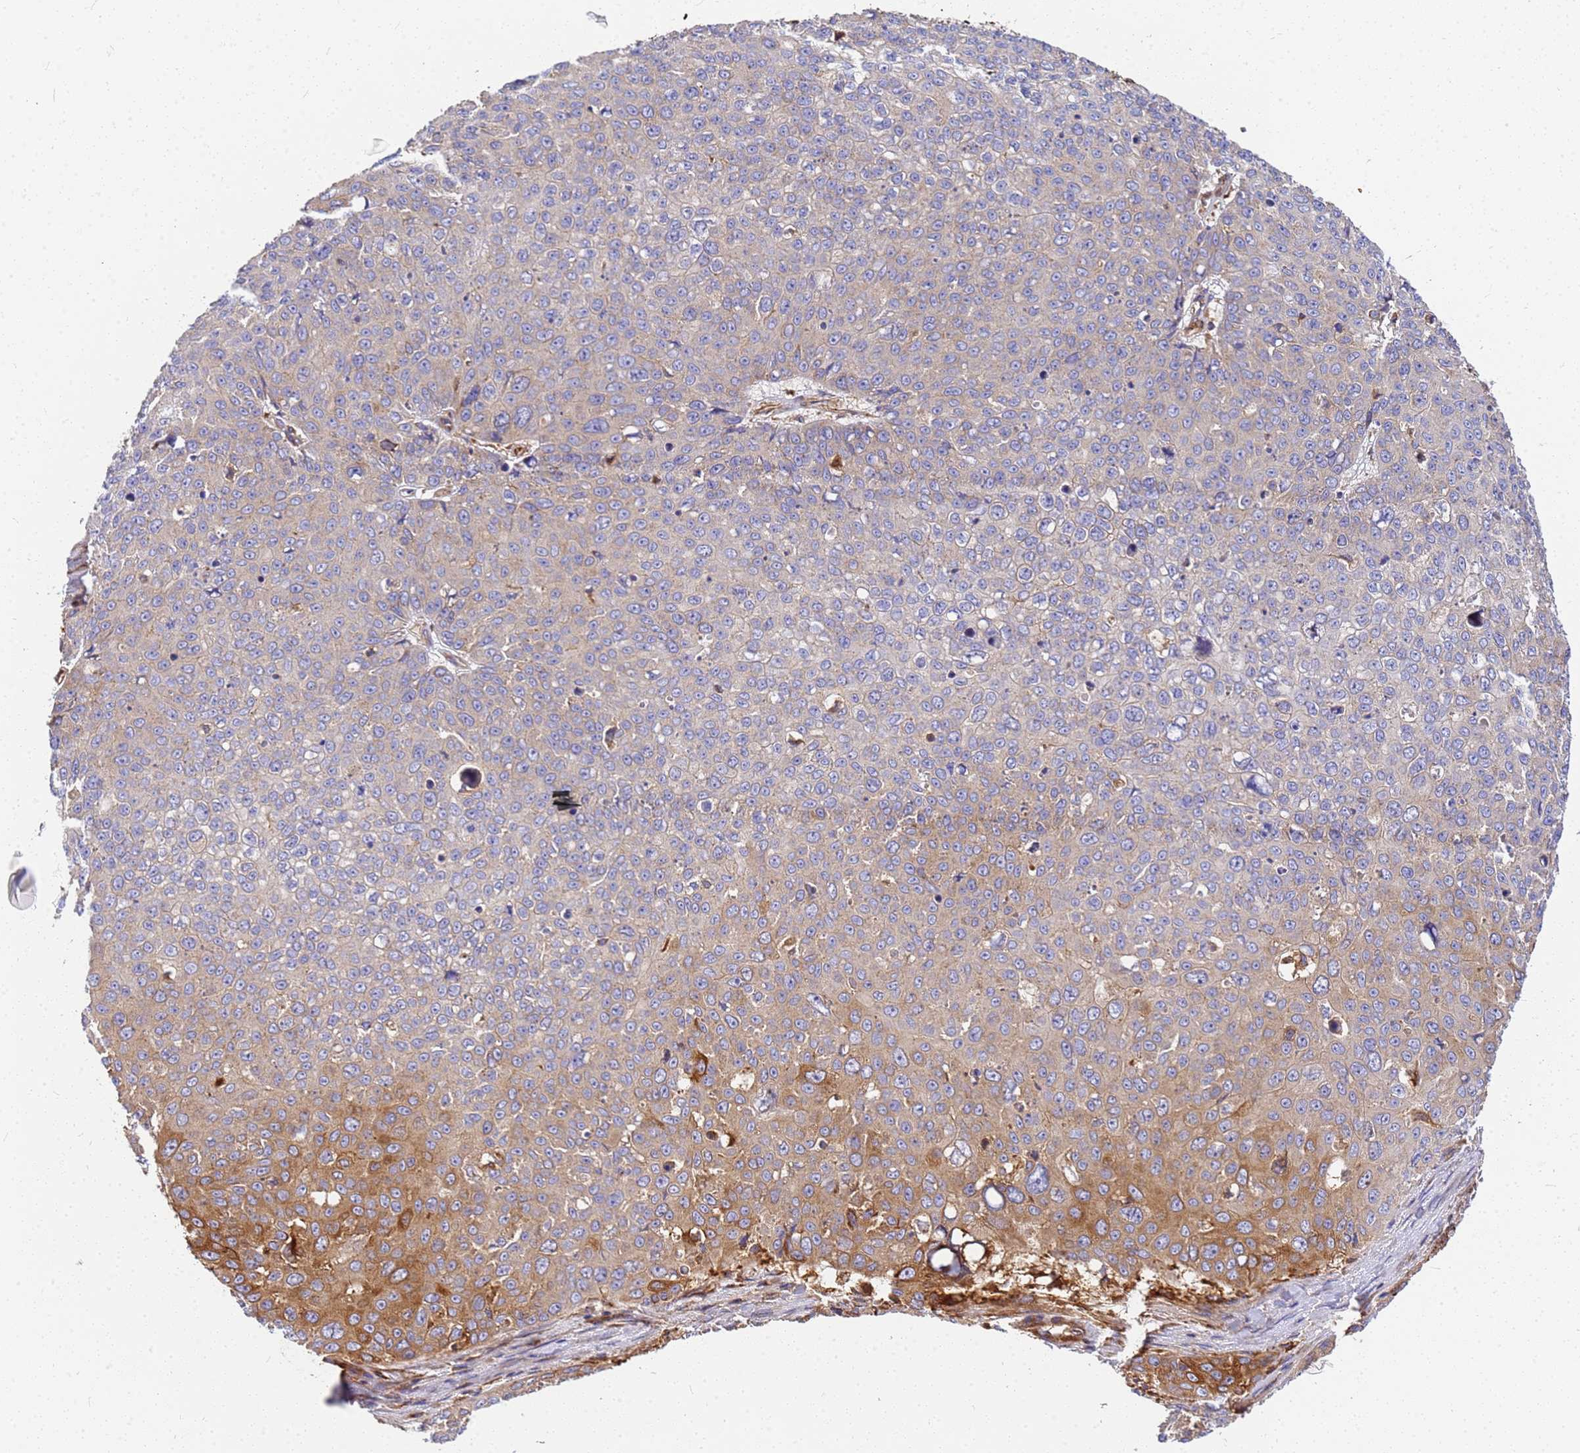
{"staining": {"intensity": "moderate", "quantity": "<25%", "location": "cytoplasmic/membranous"}, "tissue": "skin cancer", "cell_type": "Tumor cells", "image_type": "cancer", "snomed": [{"axis": "morphology", "description": "Squamous cell carcinoma, NOS"}, {"axis": "topography", "description": "Skin"}], "caption": "Skin cancer stained with a protein marker reveals moderate staining in tumor cells.", "gene": "C2CD5", "patient": {"sex": "male", "age": 71}}